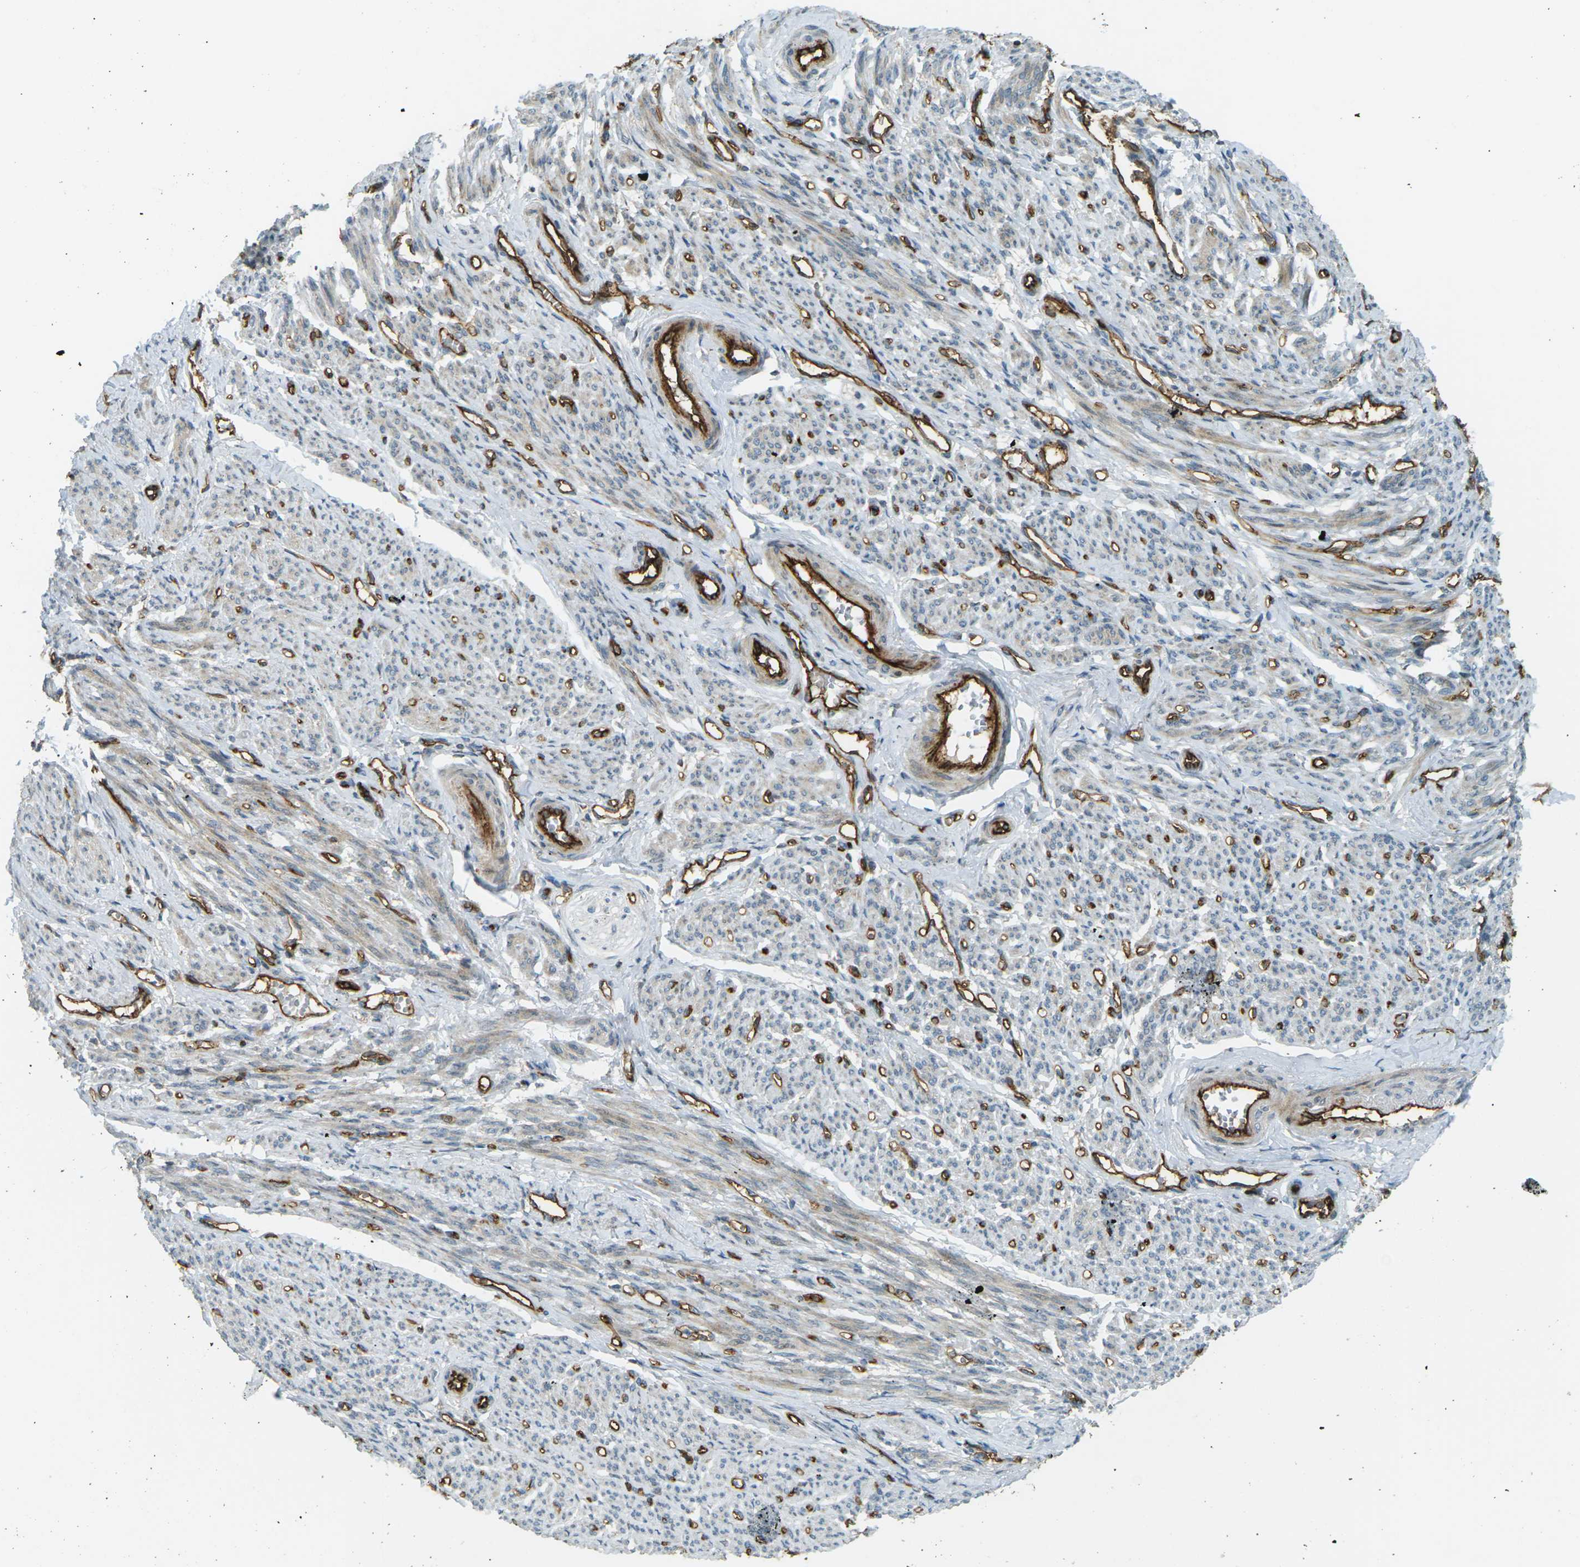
{"staining": {"intensity": "weak", "quantity": "25%-75%", "location": "cytoplasmic/membranous"}, "tissue": "smooth muscle", "cell_type": "Smooth muscle cells", "image_type": "normal", "snomed": [{"axis": "morphology", "description": "Normal tissue, NOS"}, {"axis": "topography", "description": "Smooth muscle"}], "caption": "Smooth muscle cells reveal weak cytoplasmic/membranous positivity in approximately 25%-75% of cells in normal smooth muscle. (Brightfield microscopy of DAB IHC at high magnification).", "gene": "S1PR1", "patient": {"sex": "female", "age": 65}}